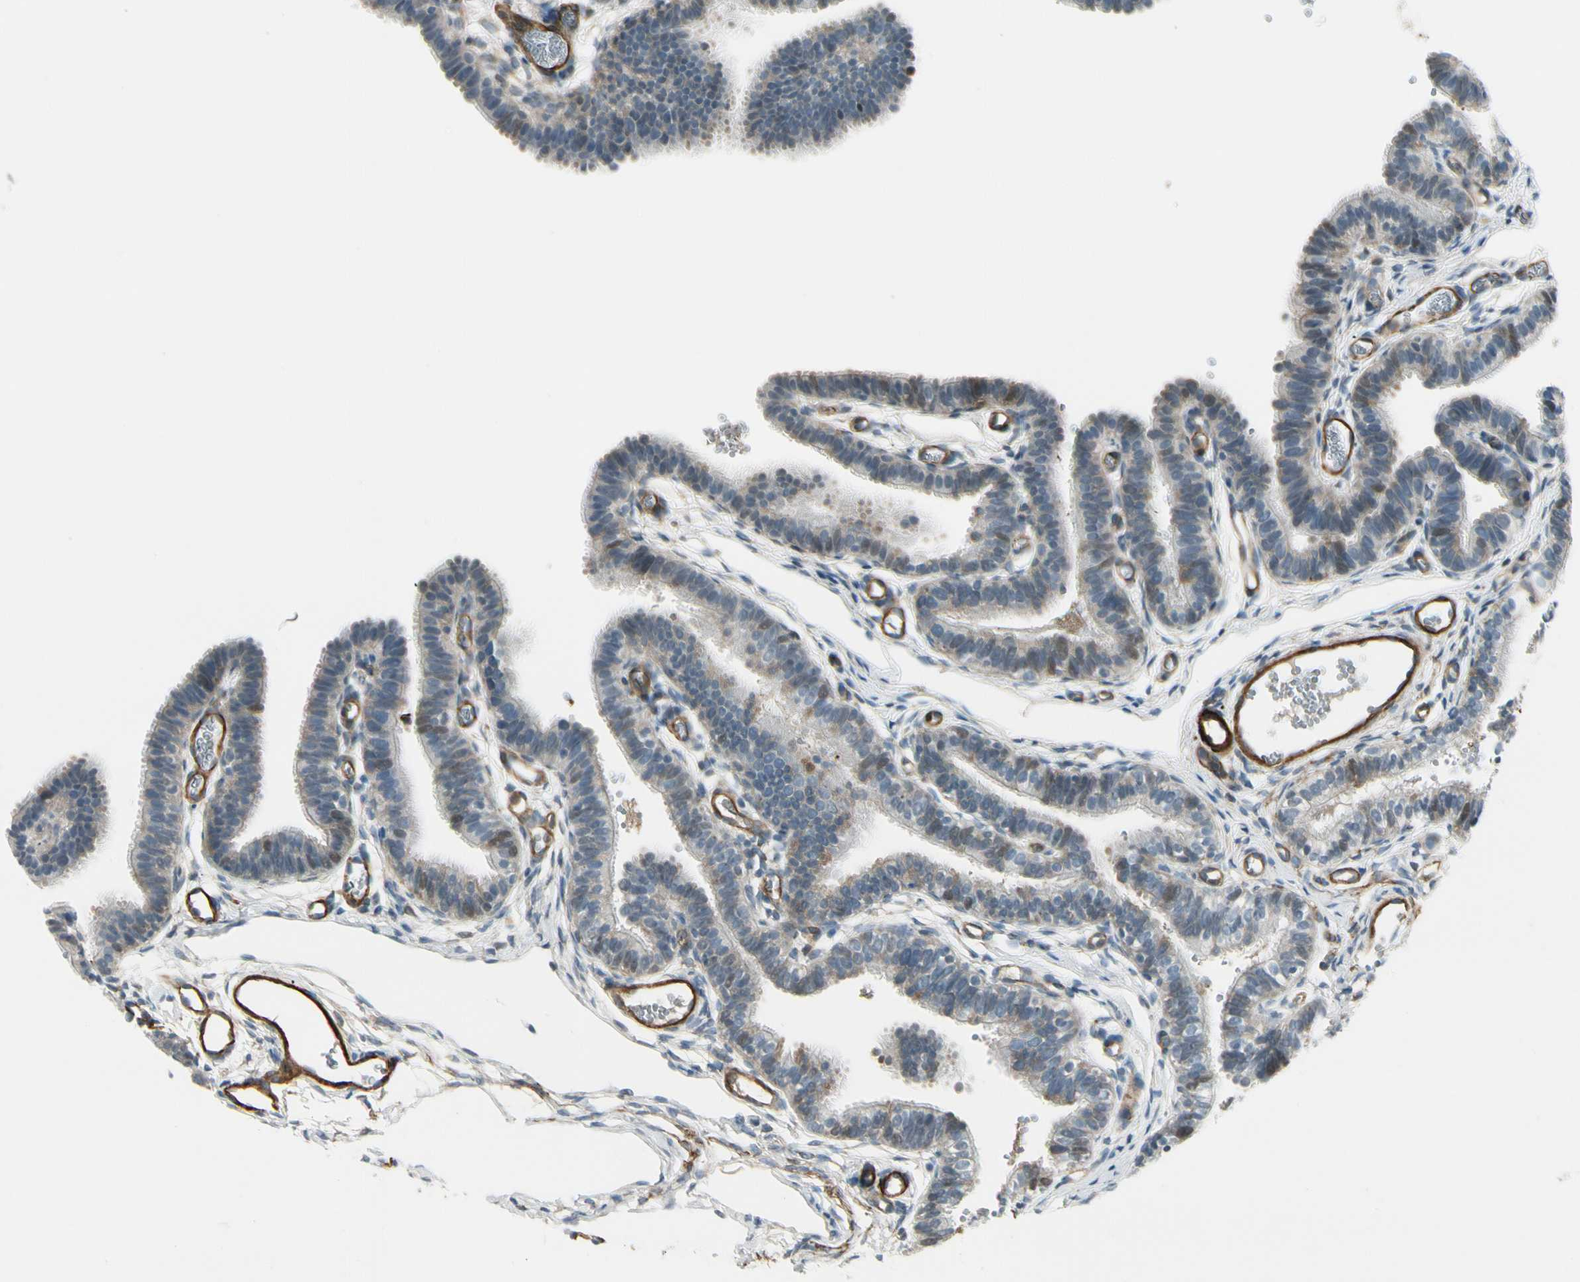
{"staining": {"intensity": "weak", "quantity": "<25%", "location": "nuclear"}, "tissue": "fallopian tube", "cell_type": "Glandular cells", "image_type": "normal", "snomed": [{"axis": "morphology", "description": "Normal tissue, NOS"}, {"axis": "topography", "description": "Fallopian tube"}, {"axis": "topography", "description": "Placenta"}], "caption": "Human fallopian tube stained for a protein using immunohistochemistry (IHC) demonstrates no expression in glandular cells.", "gene": "MCAM", "patient": {"sex": "female", "age": 34}}